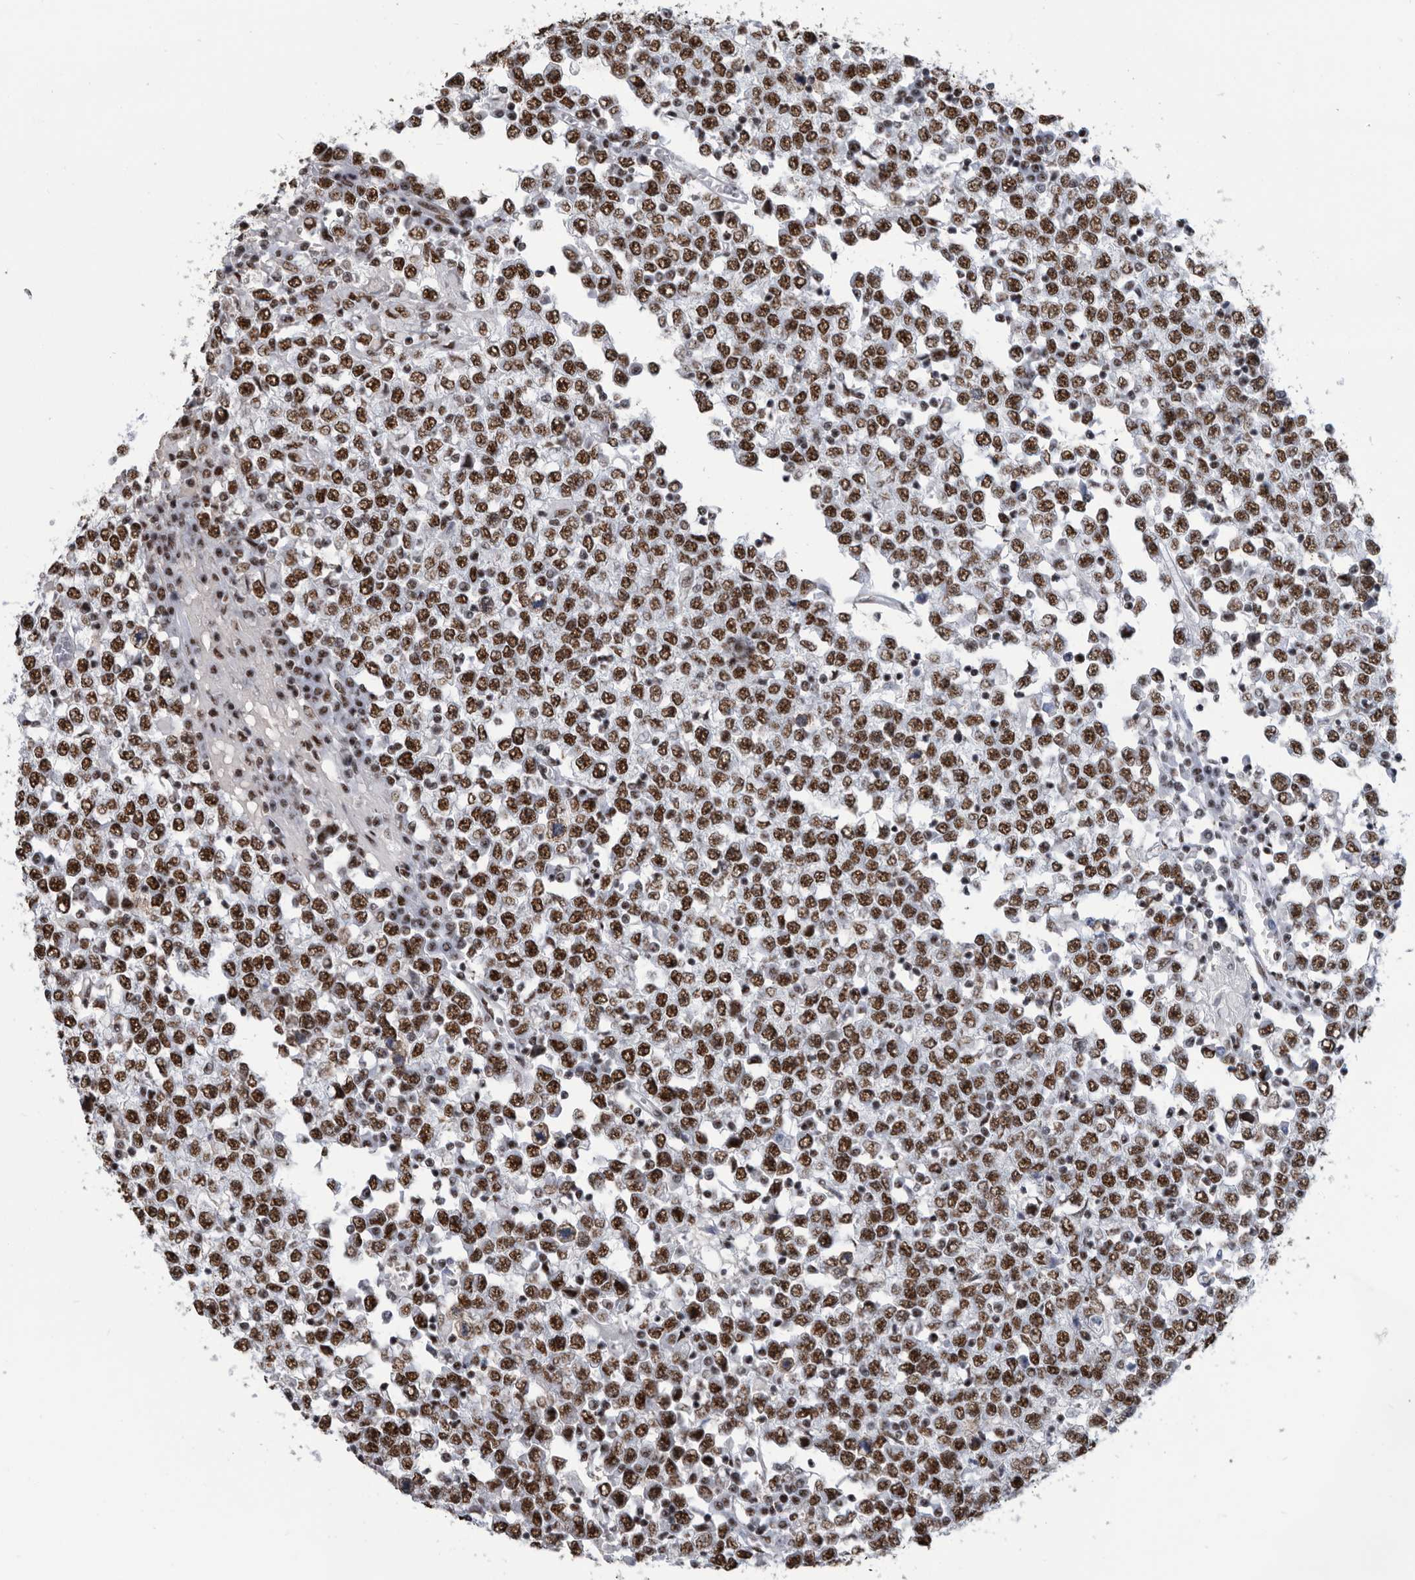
{"staining": {"intensity": "strong", "quantity": ">75%", "location": "nuclear"}, "tissue": "testis cancer", "cell_type": "Tumor cells", "image_type": "cancer", "snomed": [{"axis": "morphology", "description": "Seminoma, NOS"}, {"axis": "topography", "description": "Testis"}], "caption": "Testis seminoma stained with a brown dye demonstrates strong nuclear positive staining in about >75% of tumor cells.", "gene": "SF3A1", "patient": {"sex": "male", "age": 65}}